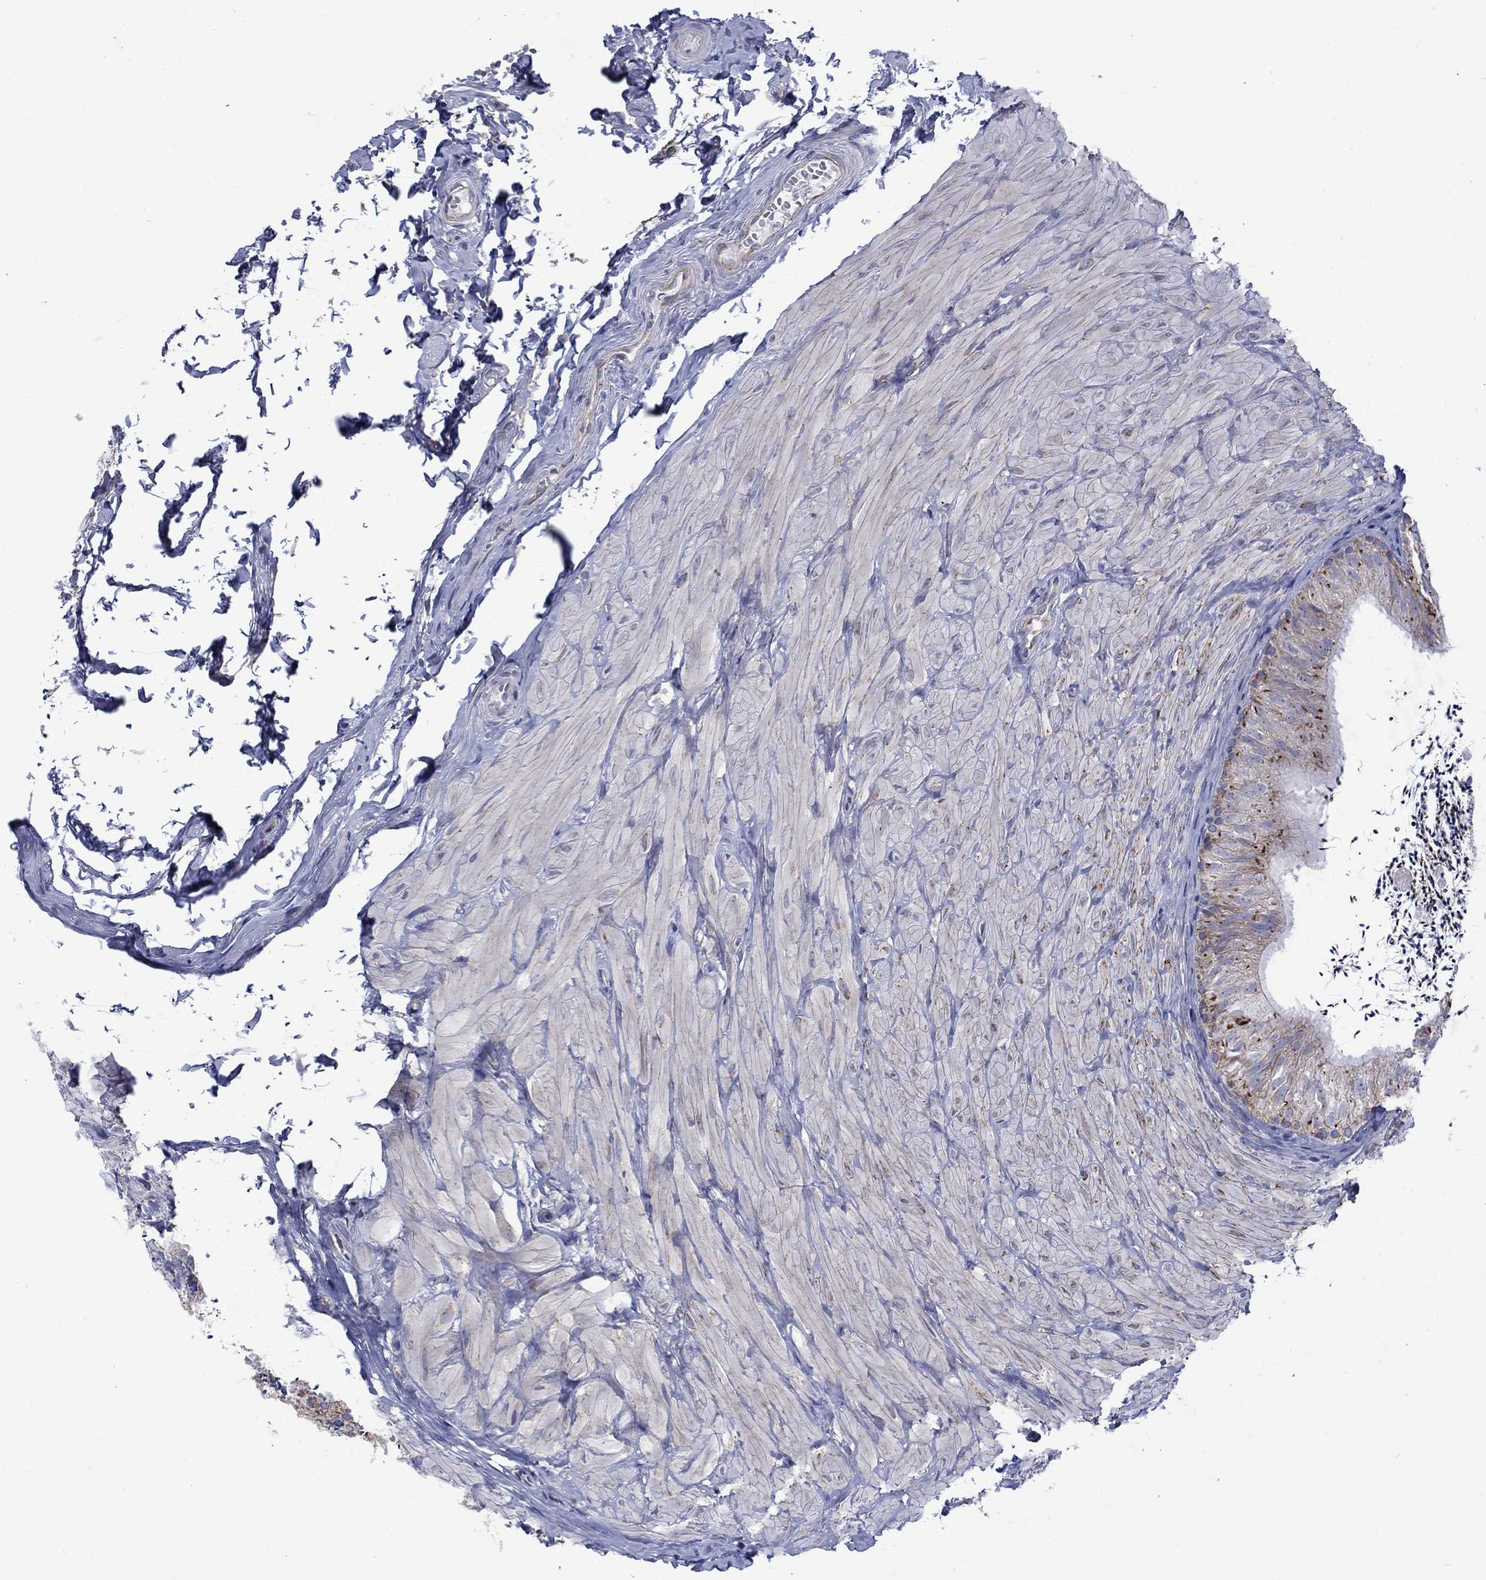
{"staining": {"intensity": "strong", "quantity": "<25%", "location": "cytoplasmic/membranous"}, "tissue": "epididymis", "cell_type": "Glandular cells", "image_type": "normal", "snomed": [{"axis": "morphology", "description": "Normal tissue, NOS"}, {"axis": "topography", "description": "Epididymis"}], "caption": "Immunohistochemistry (IHC) micrograph of unremarkable human epididymis stained for a protein (brown), which displays medium levels of strong cytoplasmic/membranous positivity in about <25% of glandular cells.", "gene": "CISD1", "patient": {"sex": "male", "age": 32}}